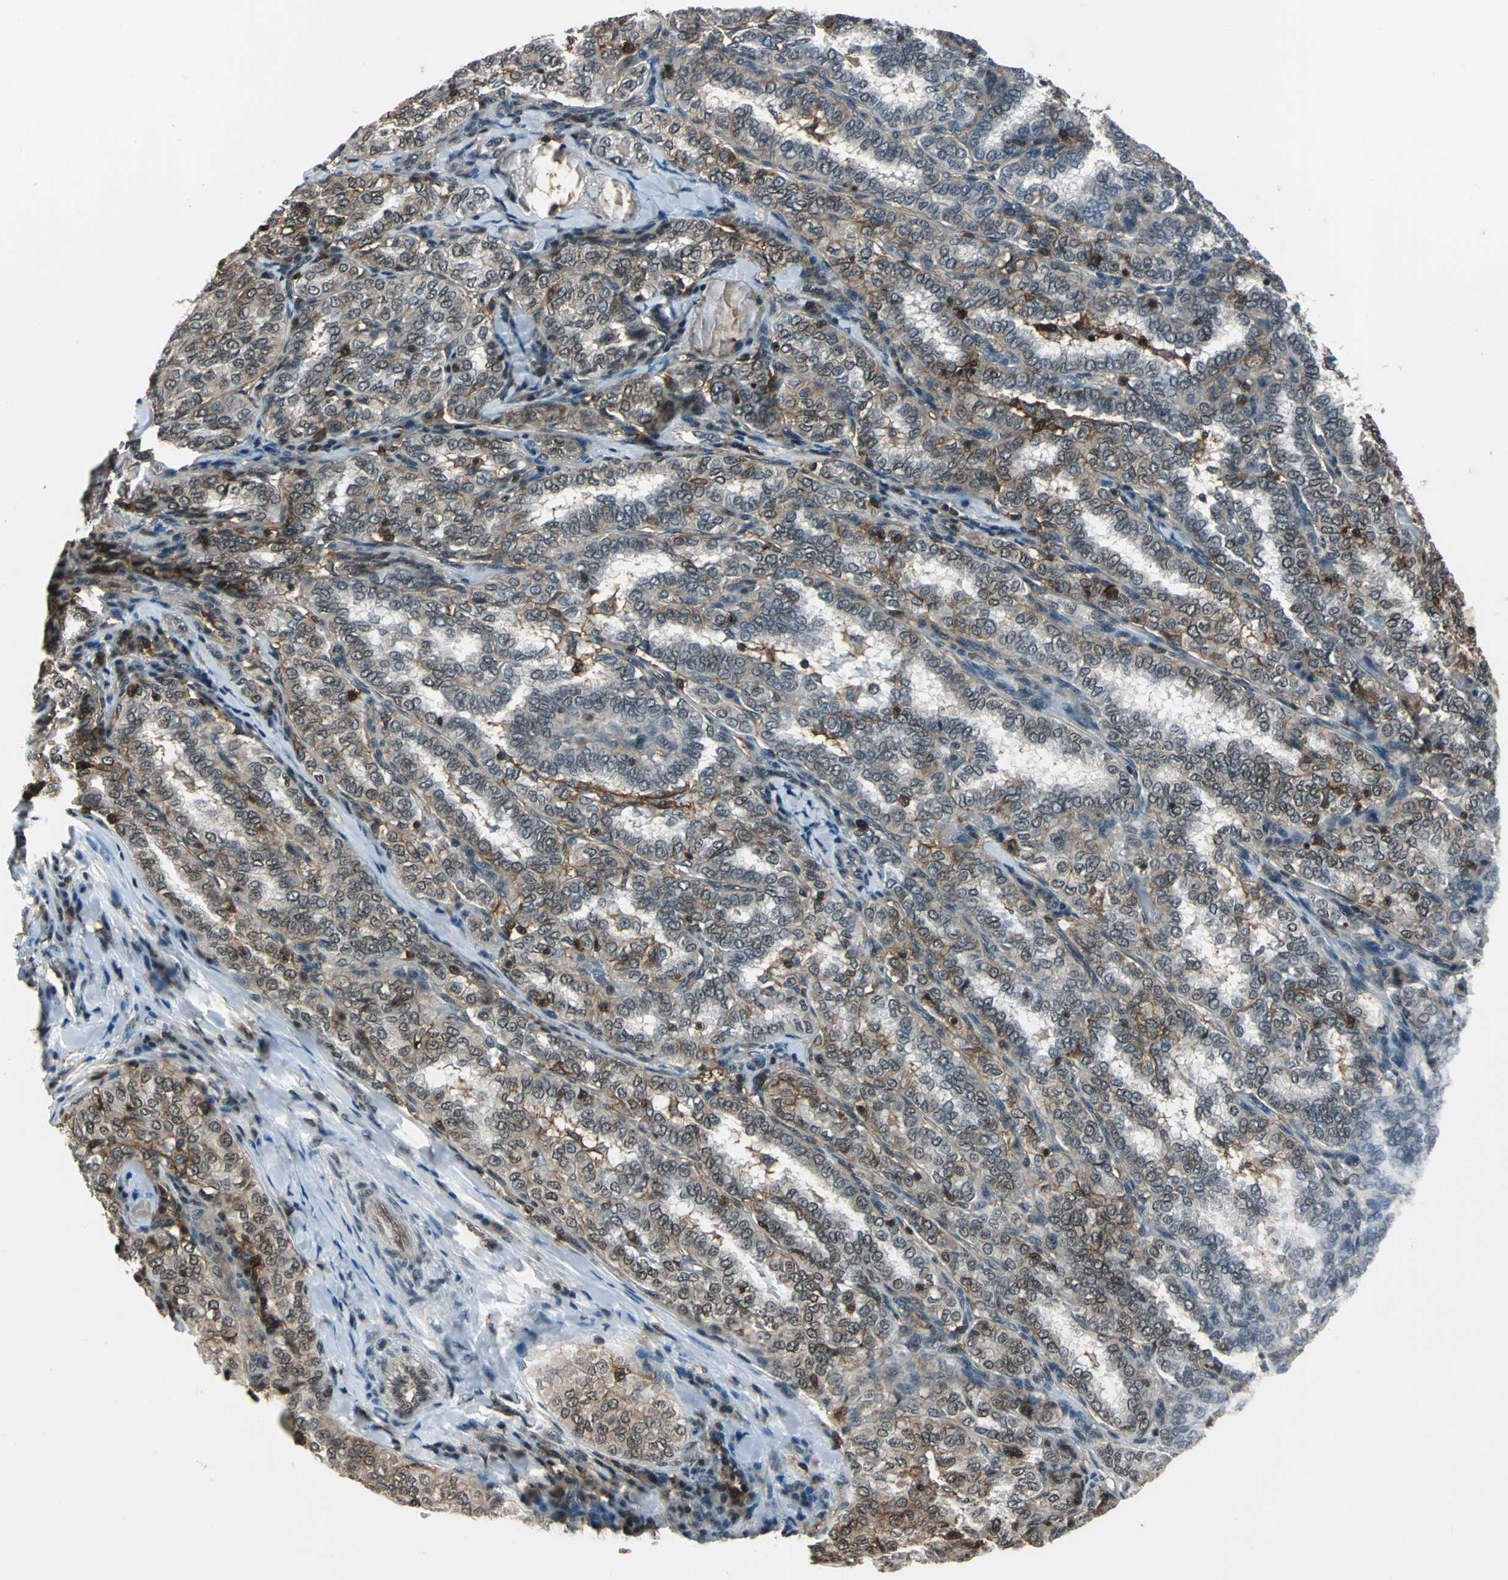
{"staining": {"intensity": "weak", "quantity": ">75%", "location": "cytoplasmic/membranous,nuclear"}, "tissue": "thyroid cancer", "cell_type": "Tumor cells", "image_type": "cancer", "snomed": [{"axis": "morphology", "description": "Papillary adenocarcinoma, NOS"}, {"axis": "topography", "description": "Thyroid gland"}], "caption": "Thyroid cancer stained for a protein shows weak cytoplasmic/membranous and nuclear positivity in tumor cells.", "gene": "NR2C2", "patient": {"sex": "female", "age": 30}}